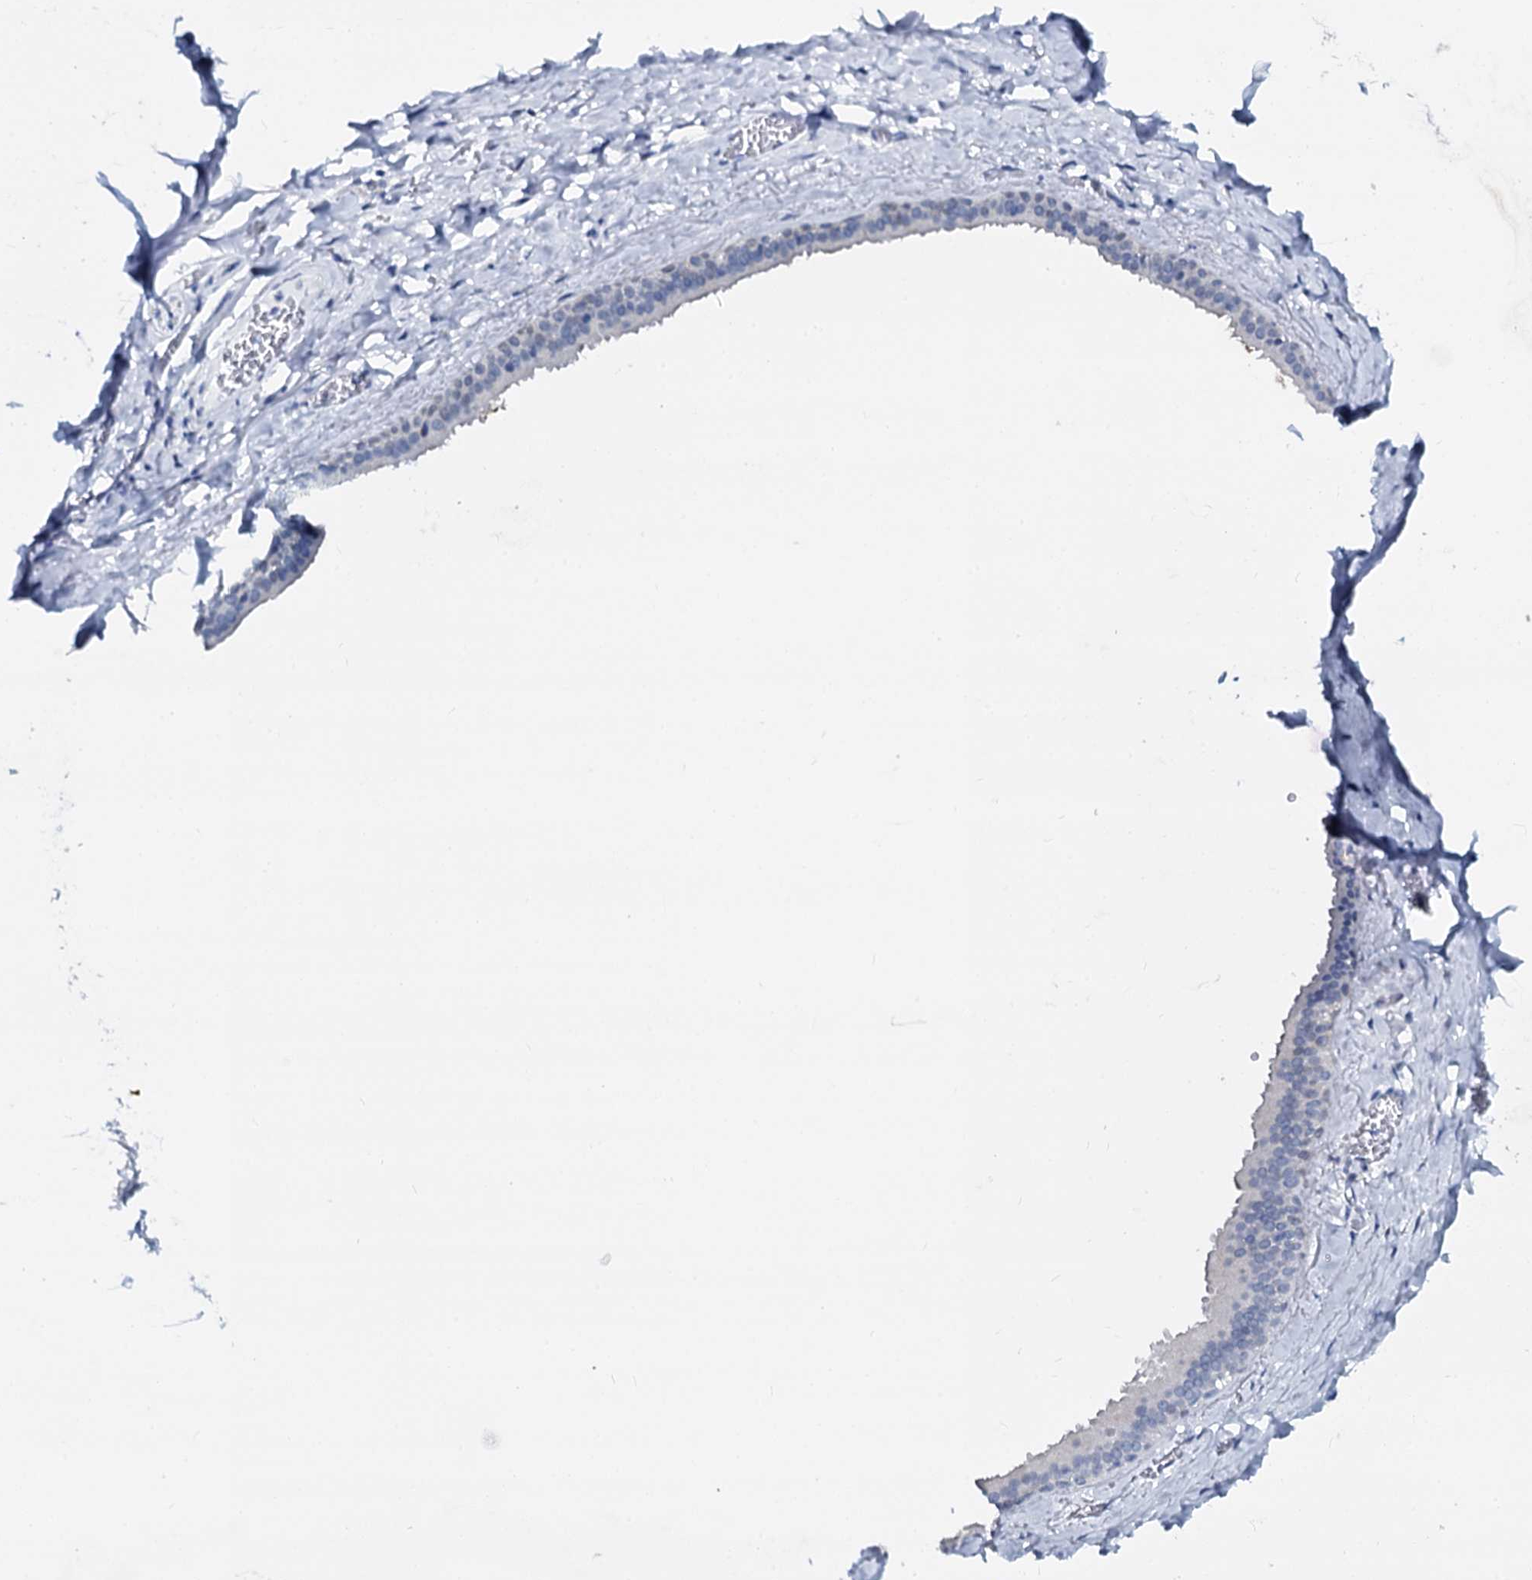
{"staining": {"intensity": "negative", "quantity": "none", "location": "none"}, "tissue": "adipose tissue", "cell_type": "Adipocytes", "image_type": "normal", "snomed": [{"axis": "morphology", "description": "Normal tissue, NOS"}, {"axis": "topography", "description": "Salivary gland"}, {"axis": "topography", "description": "Peripheral nerve tissue"}], "caption": "Immunohistochemistry (IHC) micrograph of benign adipose tissue: human adipose tissue stained with DAB displays no significant protein staining in adipocytes.", "gene": "SLC4A7", "patient": {"sex": "male", "age": 62}}